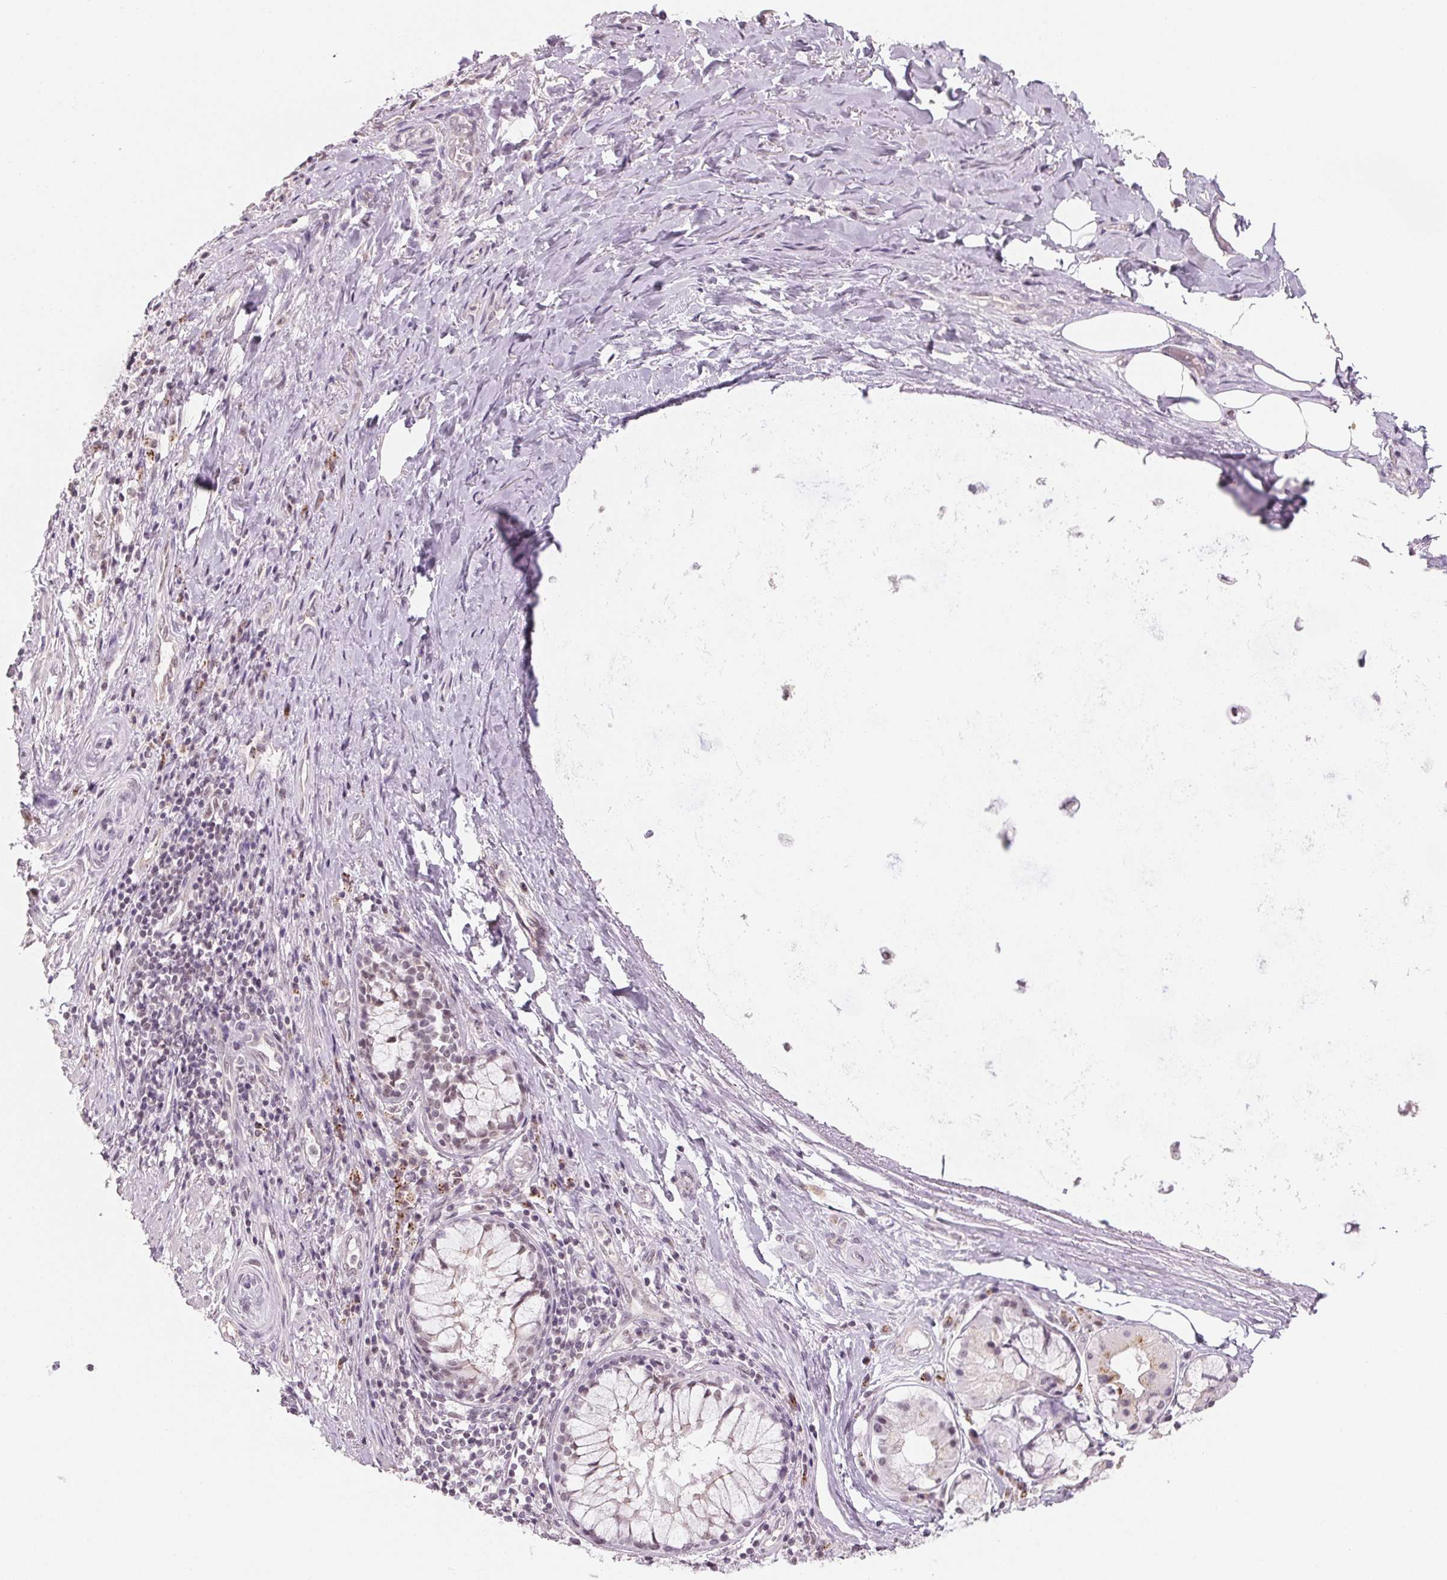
{"staining": {"intensity": "negative", "quantity": "none", "location": "none"}, "tissue": "adipose tissue", "cell_type": "Adipocytes", "image_type": "normal", "snomed": [{"axis": "morphology", "description": "Normal tissue, NOS"}, {"axis": "topography", "description": "Cartilage tissue"}, {"axis": "topography", "description": "Bronchus"}], "caption": "Micrograph shows no significant protein staining in adipocytes of normal adipose tissue.", "gene": "NXF3", "patient": {"sex": "male", "age": 64}}